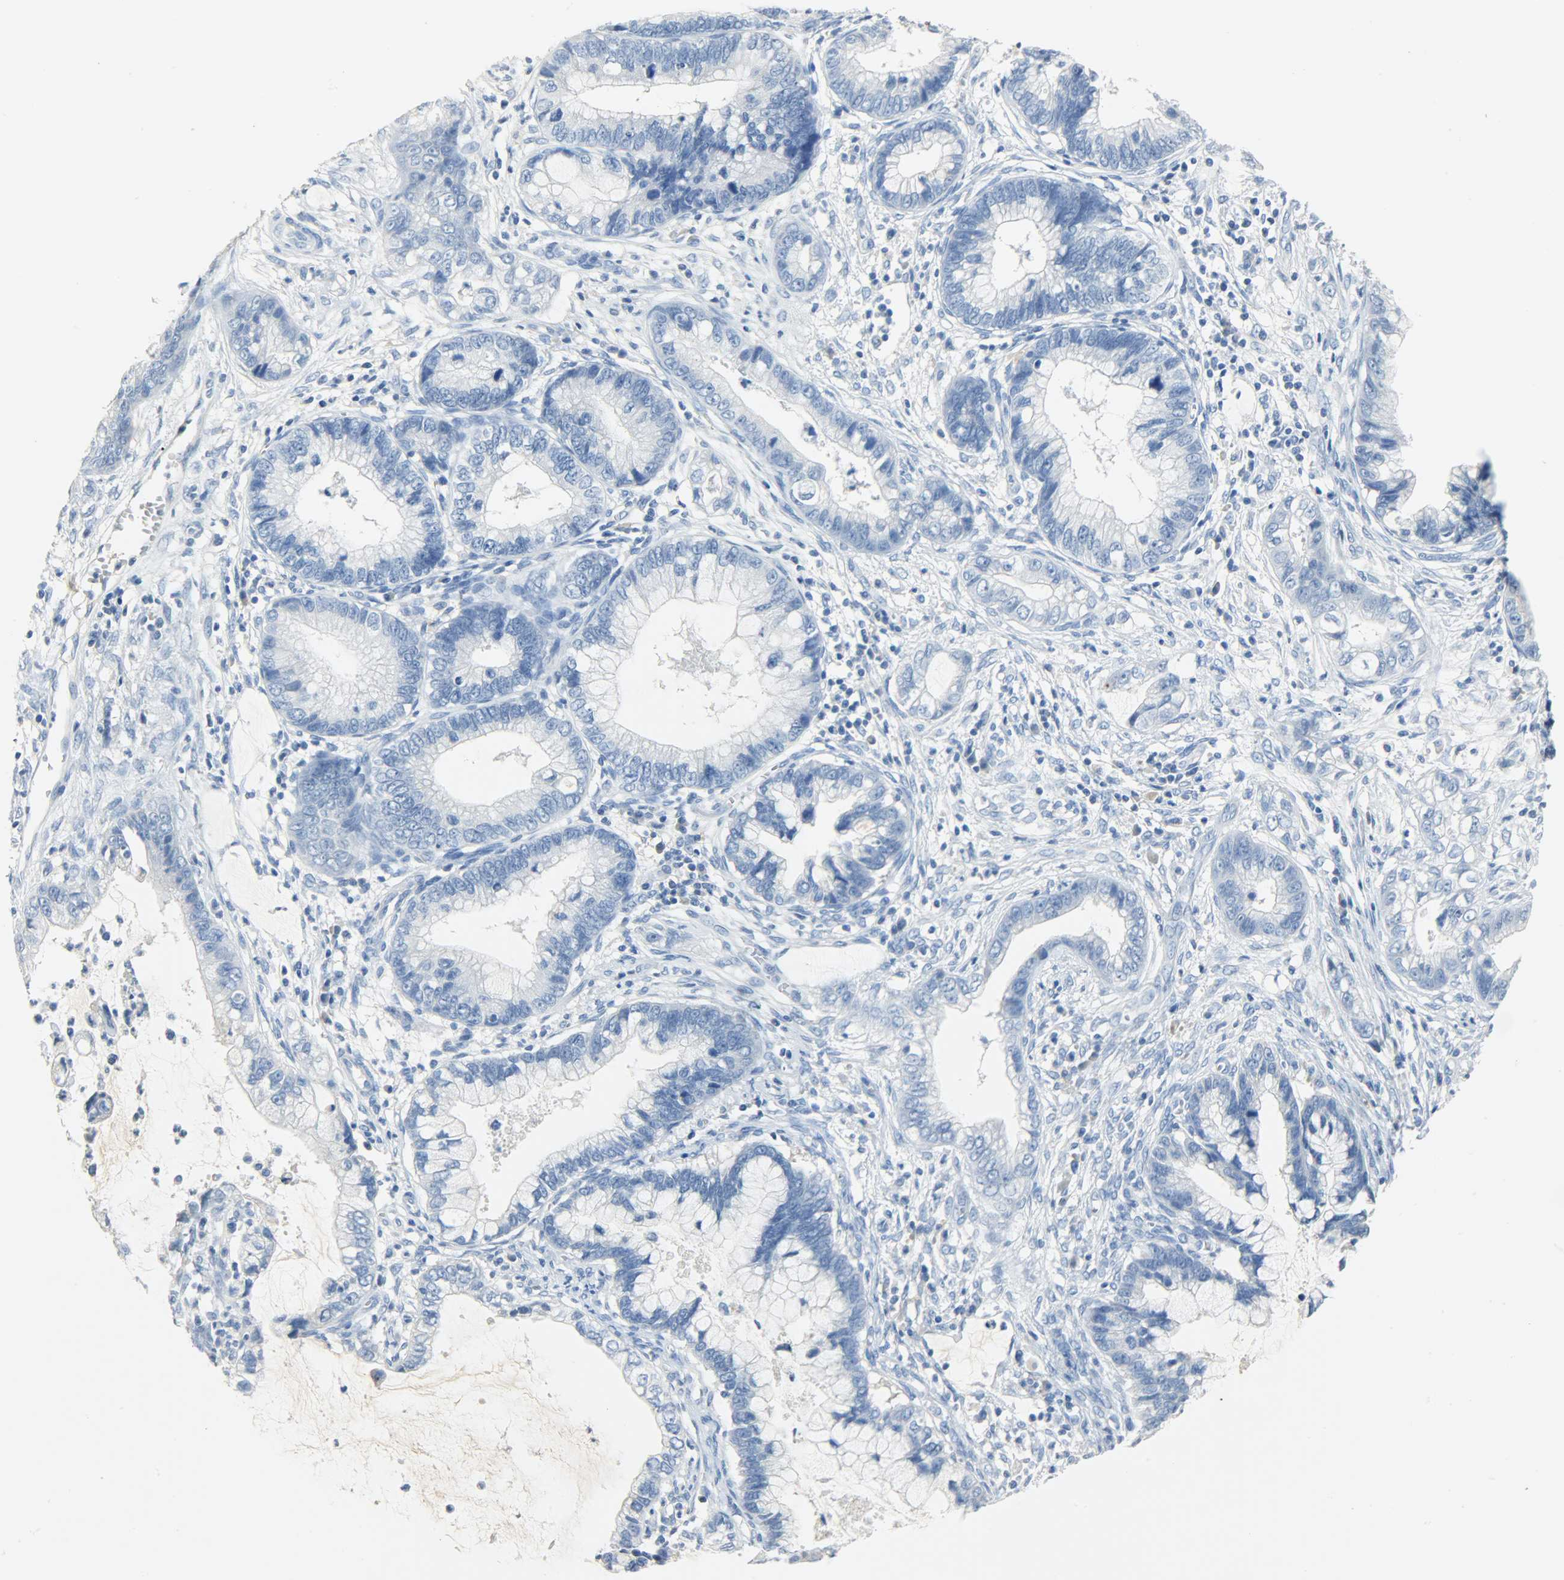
{"staining": {"intensity": "negative", "quantity": "none", "location": "none"}, "tissue": "cervical cancer", "cell_type": "Tumor cells", "image_type": "cancer", "snomed": [{"axis": "morphology", "description": "Adenocarcinoma, NOS"}, {"axis": "topography", "description": "Cervix"}], "caption": "Immunohistochemistry histopathology image of human cervical cancer stained for a protein (brown), which exhibits no staining in tumor cells.", "gene": "CRP", "patient": {"sex": "female", "age": 44}}